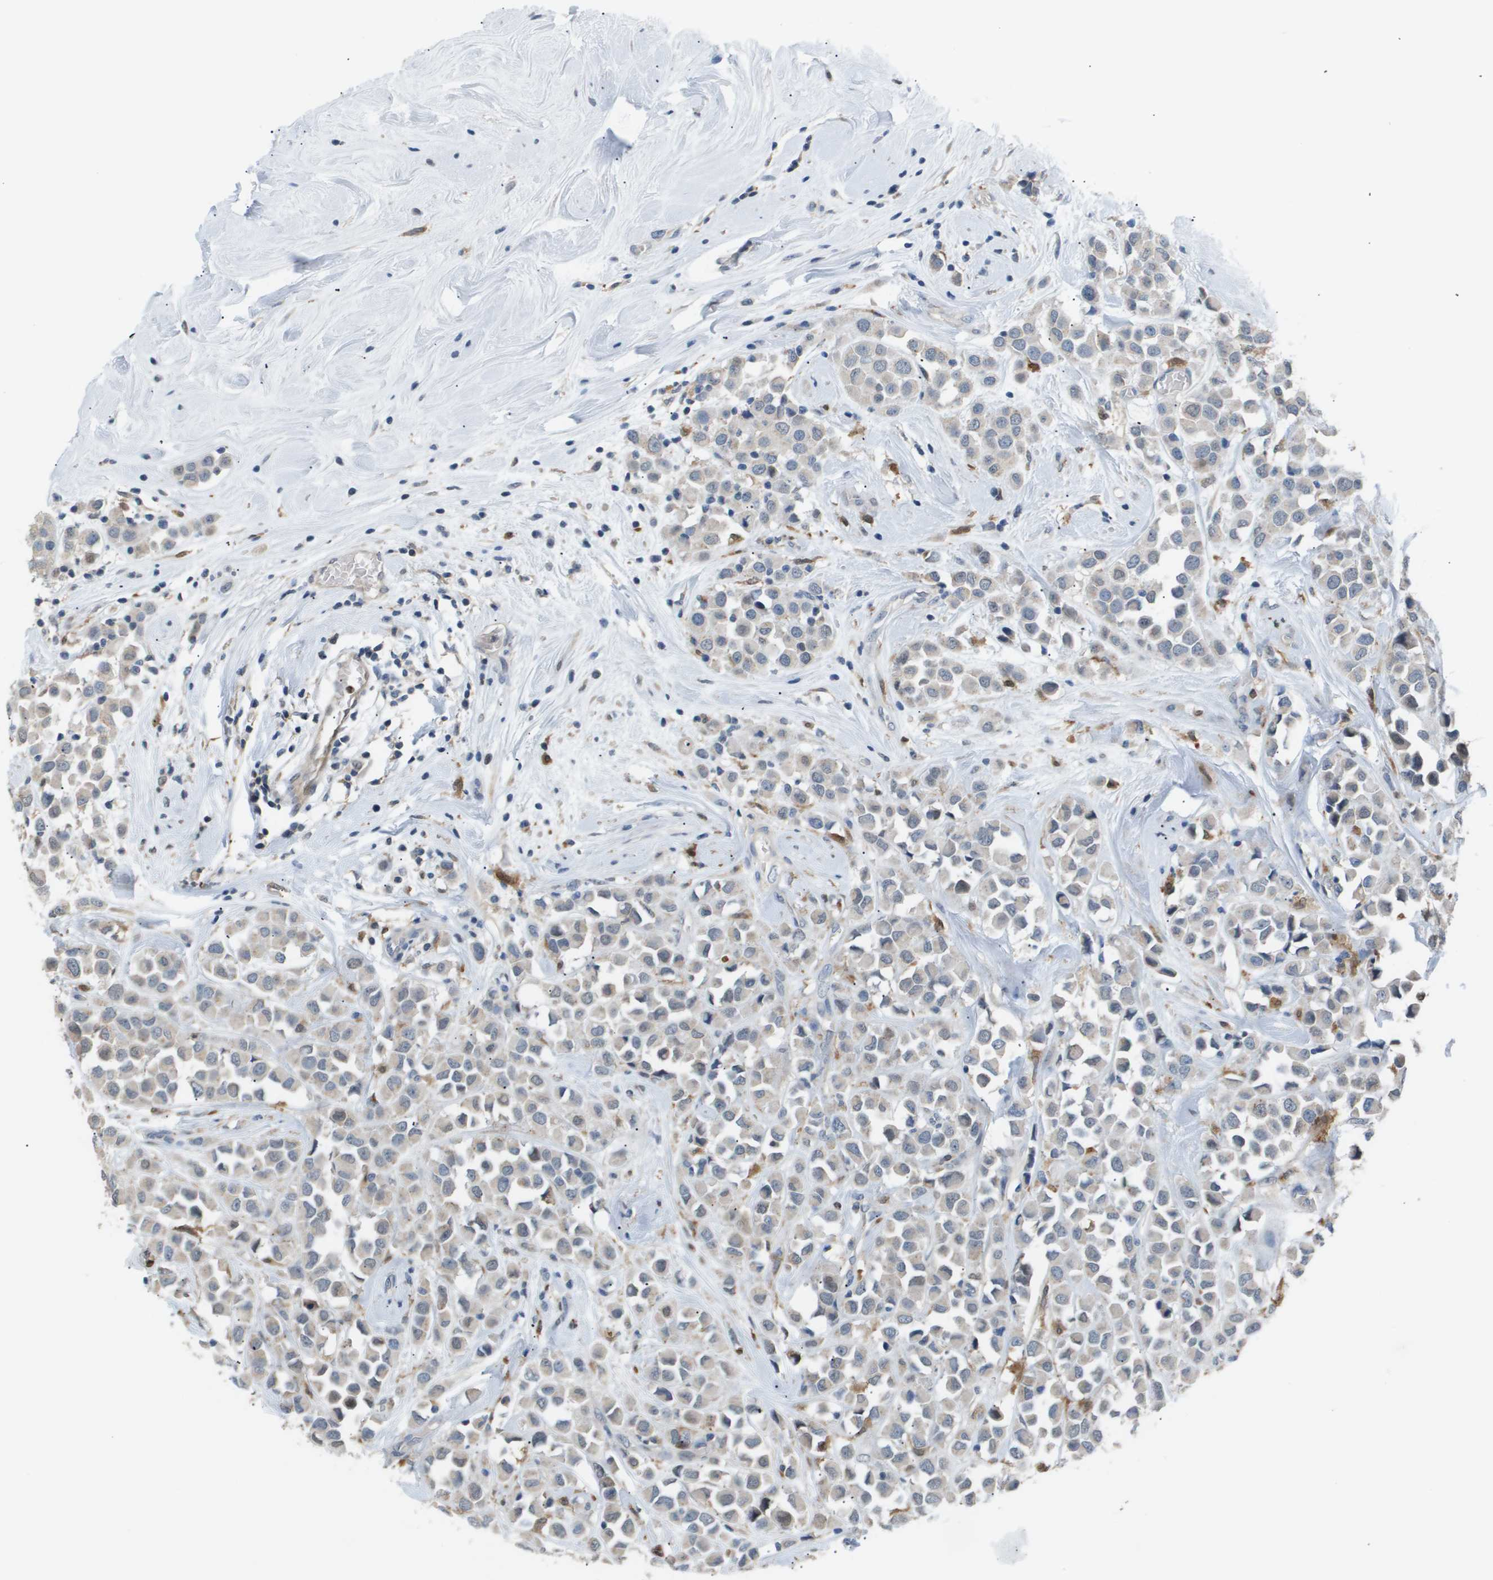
{"staining": {"intensity": "weak", "quantity": "<25%", "location": "cytoplasmic/membranous"}, "tissue": "breast cancer", "cell_type": "Tumor cells", "image_type": "cancer", "snomed": [{"axis": "morphology", "description": "Duct carcinoma"}, {"axis": "topography", "description": "Breast"}], "caption": "Tumor cells are negative for brown protein staining in breast cancer.", "gene": "AKR1A1", "patient": {"sex": "female", "age": 61}}